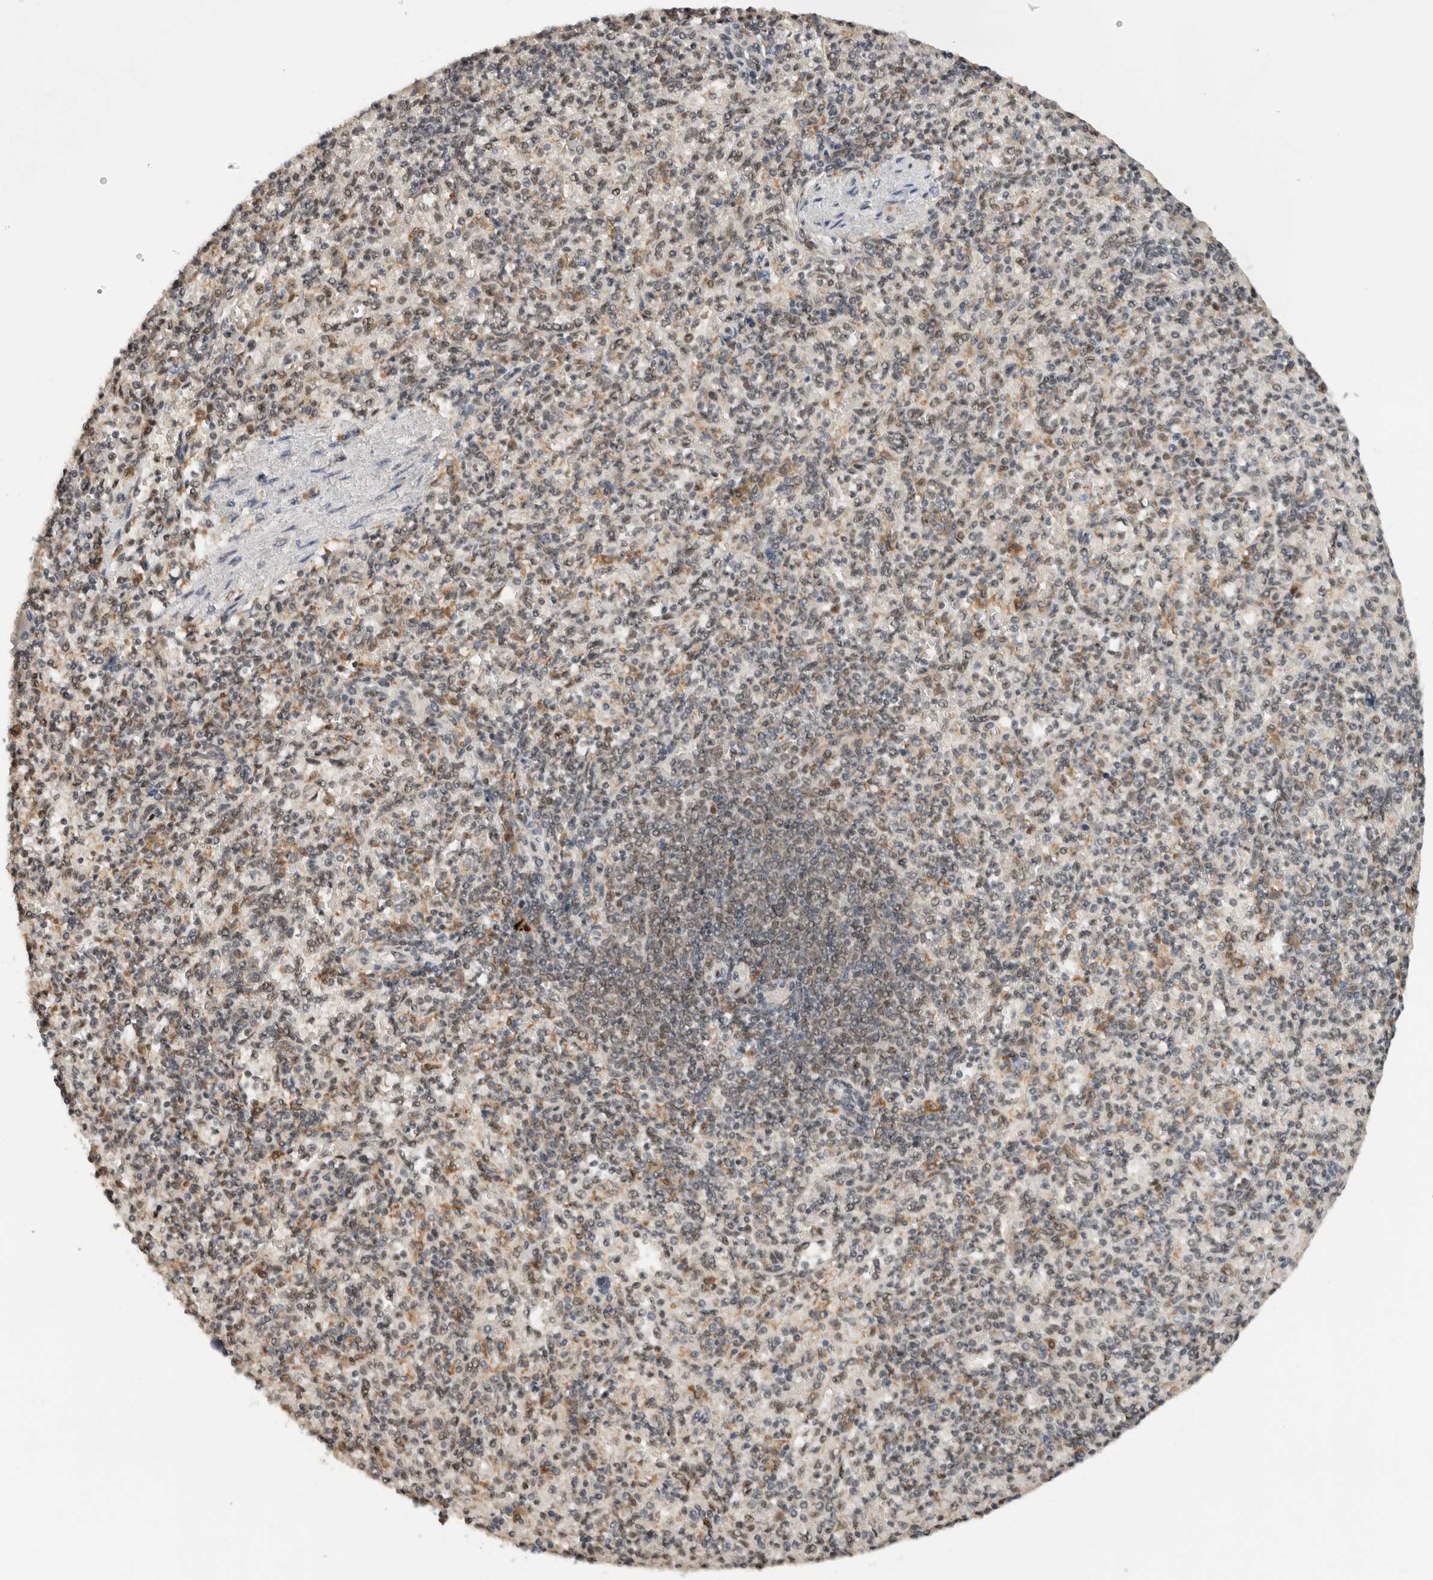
{"staining": {"intensity": "weak", "quantity": "25%-75%", "location": "nuclear"}, "tissue": "spleen", "cell_type": "Cells in red pulp", "image_type": "normal", "snomed": [{"axis": "morphology", "description": "Normal tissue, NOS"}, {"axis": "topography", "description": "Spleen"}], "caption": "Immunohistochemical staining of benign spleen exhibits 25%-75% levels of weak nuclear protein staining in approximately 25%-75% of cells in red pulp. The staining was performed using DAB (3,3'-diaminobenzidine), with brown indicating positive protein expression. Nuclei are stained blue with hematoxylin.", "gene": "NCAPG2", "patient": {"sex": "female", "age": 74}}